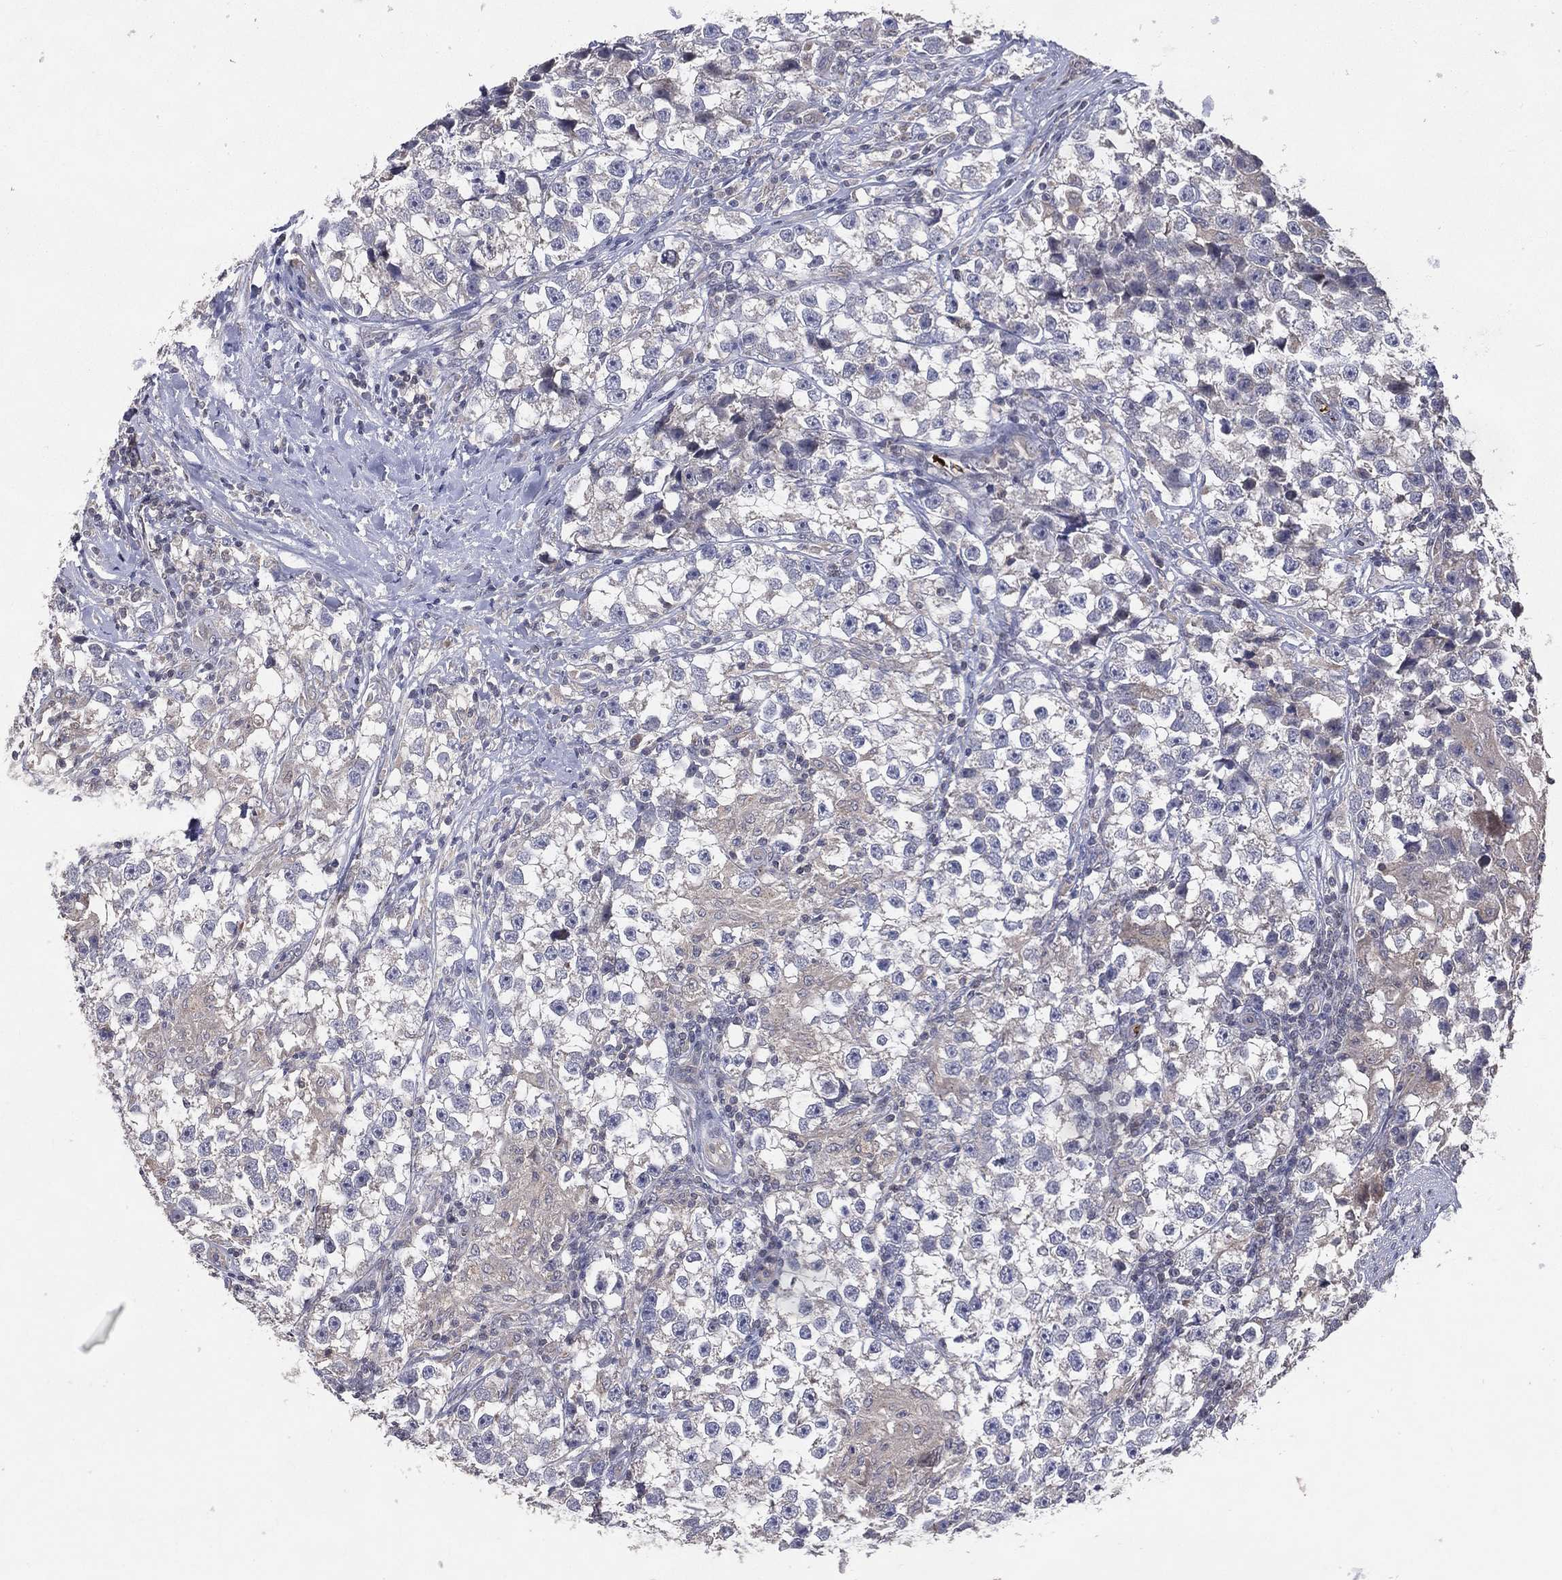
{"staining": {"intensity": "negative", "quantity": "none", "location": "none"}, "tissue": "testis cancer", "cell_type": "Tumor cells", "image_type": "cancer", "snomed": [{"axis": "morphology", "description": "Seminoma, NOS"}, {"axis": "topography", "description": "Testis"}], "caption": "IHC image of testis seminoma stained for a protein (brown), which shows no staining in tumor cells. The staining is performed using DAB (3,3'-diaminobenzidine) brown chromogen with nuclei counter-stained in using hematoxylin.", "gene": "DNAH7", "patient": {"sex": "male", "age": 46}}